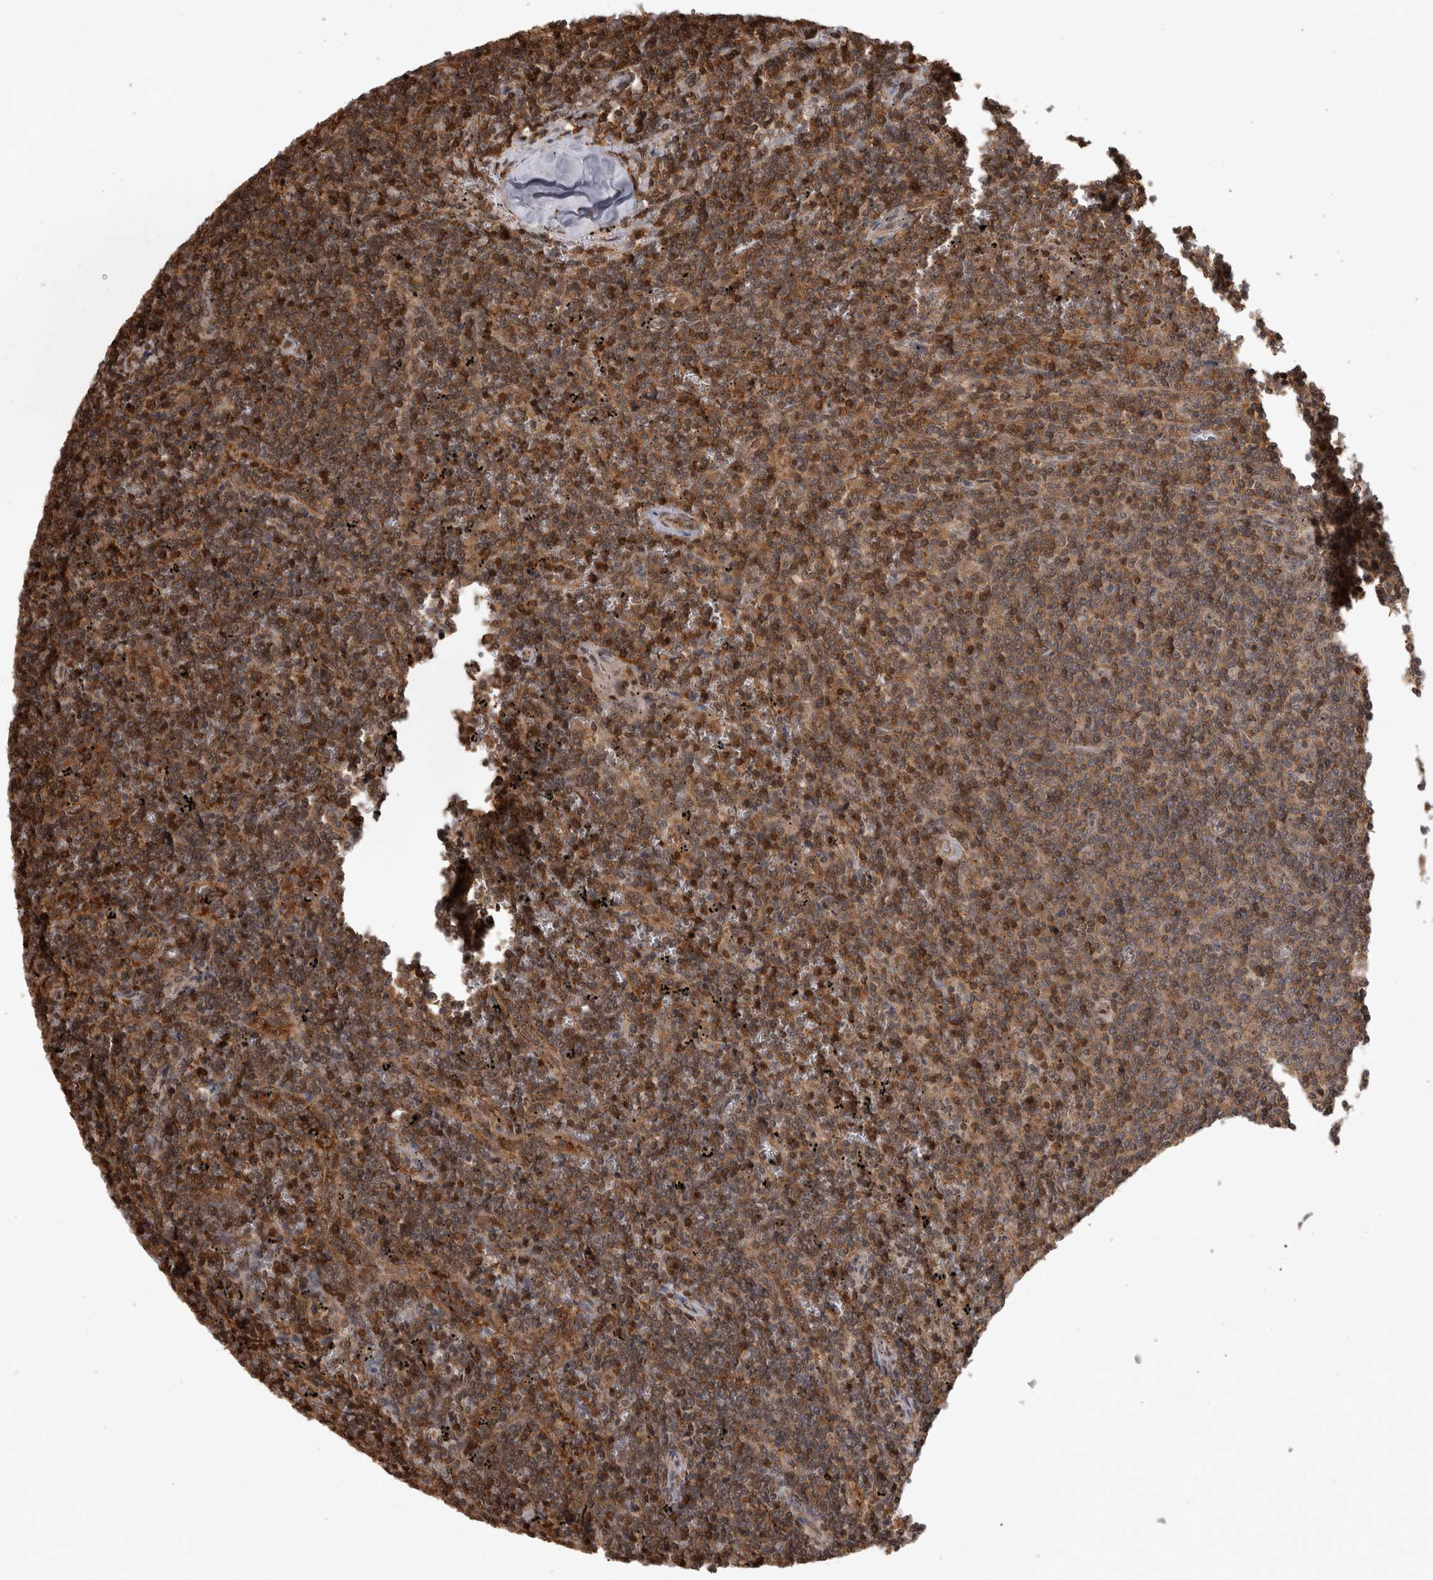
{"staining": {"intensity": "moderate", "quantity": ">75%", "location": "cytoplasmic/membranous,nuclear"}, "tissue": "lymphoma", "cell_type": "Tumor cells", "image_type": "cancer", "snomed": [{"axis": "morphology", "description": "Malignant lymphoma, non-Hodgkin's type, Low grade"}, {"axis": "topography", "description": "Spleen"}], "caption": "Moderate cytoplasmic/membranous and nuclear protein staining is seen in approximately >75% of tumor cells in low-grade malignant lymphoma, non-Hodgkin's type.", "gene": "TDRD7", "patient": {"sex": "female", "age": 50}}